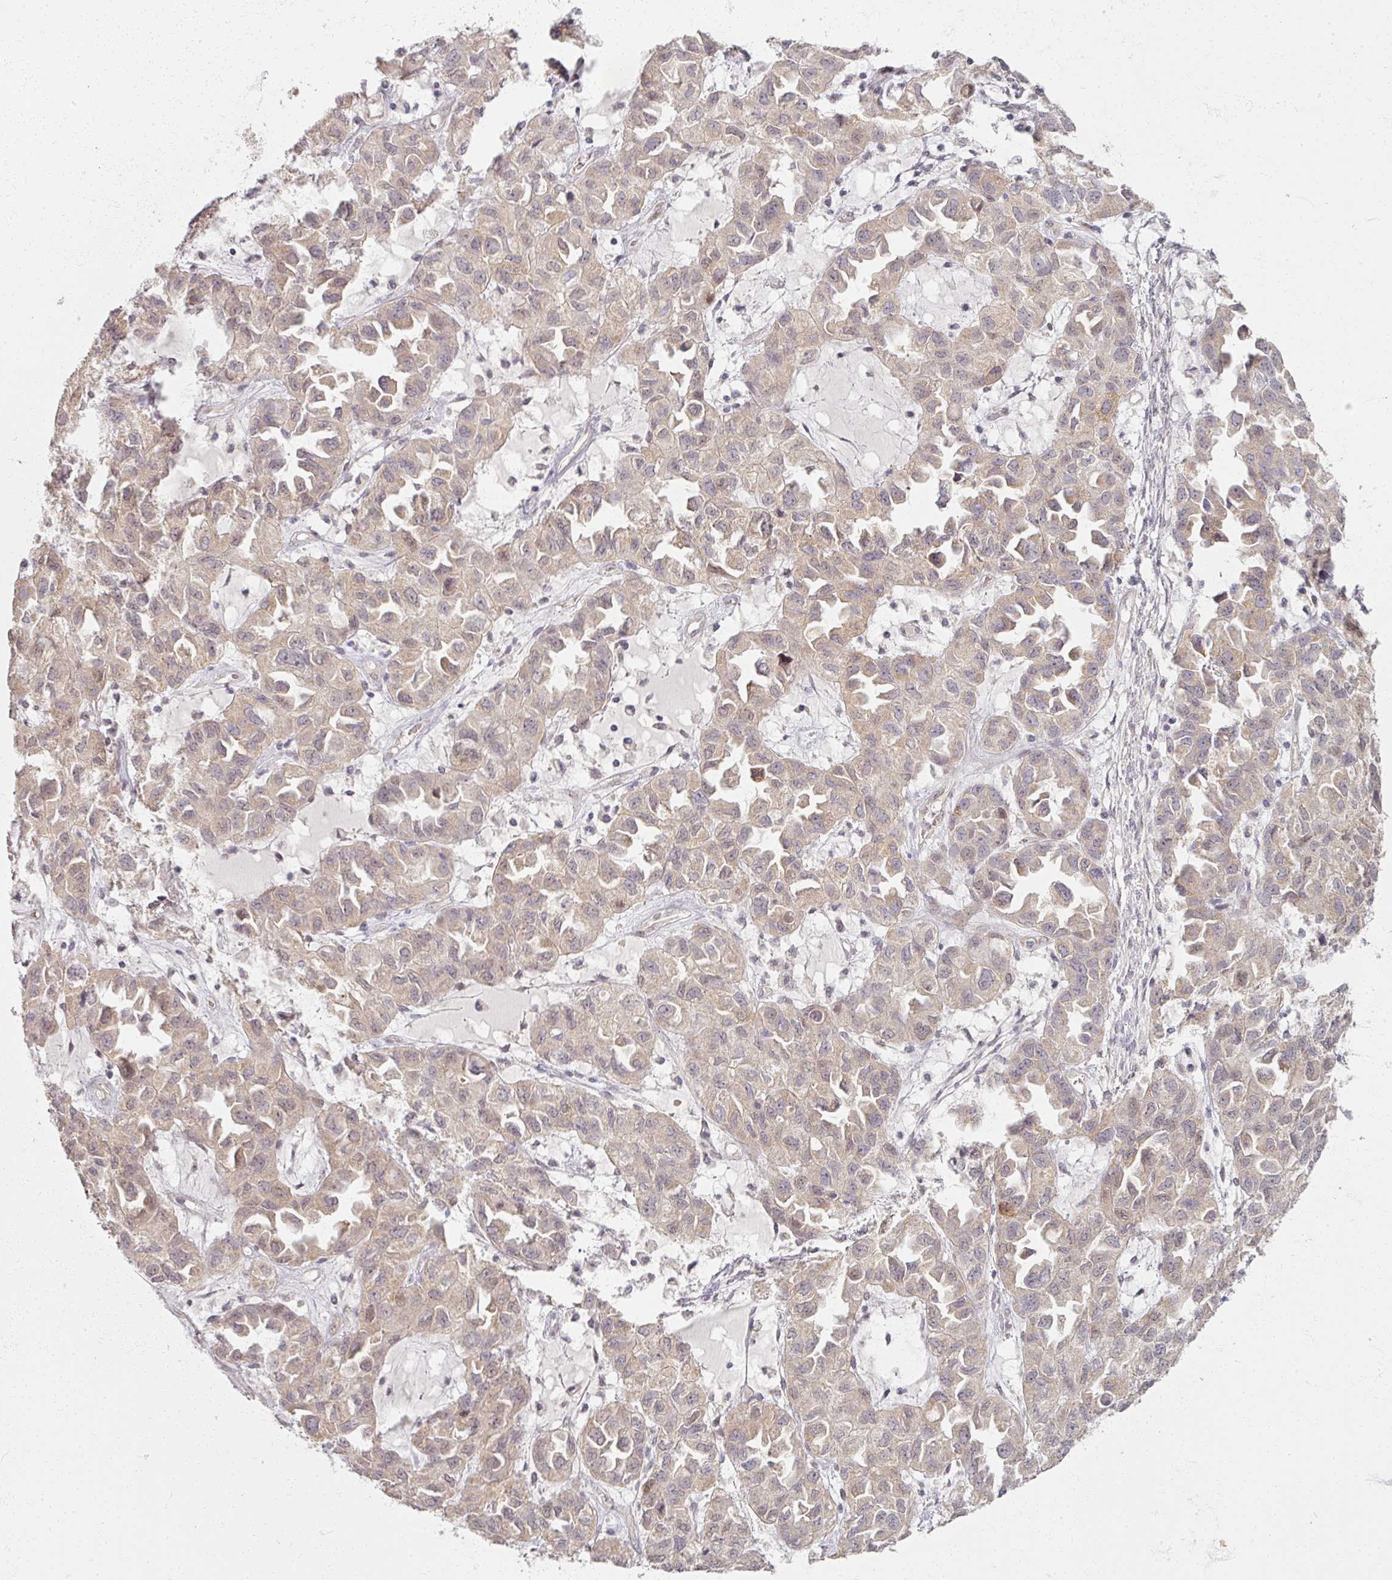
{"staining": {"intensity": "weak", "quantity": "<25%", "location": "cytoplasmic/membranous"}, "tissue": "ovarian cancer", "cell_type": "Tumor cells", "image_type": "cancer", "snomed": [{"axis": "morphology", "description": "Cystadenocarcinoma, serous, NOS"}, {"axis": "topography", "description": "Ovary"}], "caption": "DAB immunohistochemical staining of serous cystadenocarcinoma (ovarian) demonstrates no significant expression in tumor cells.", "gene": "SOX11", "patient": {"sex": "female", "age": 84}}